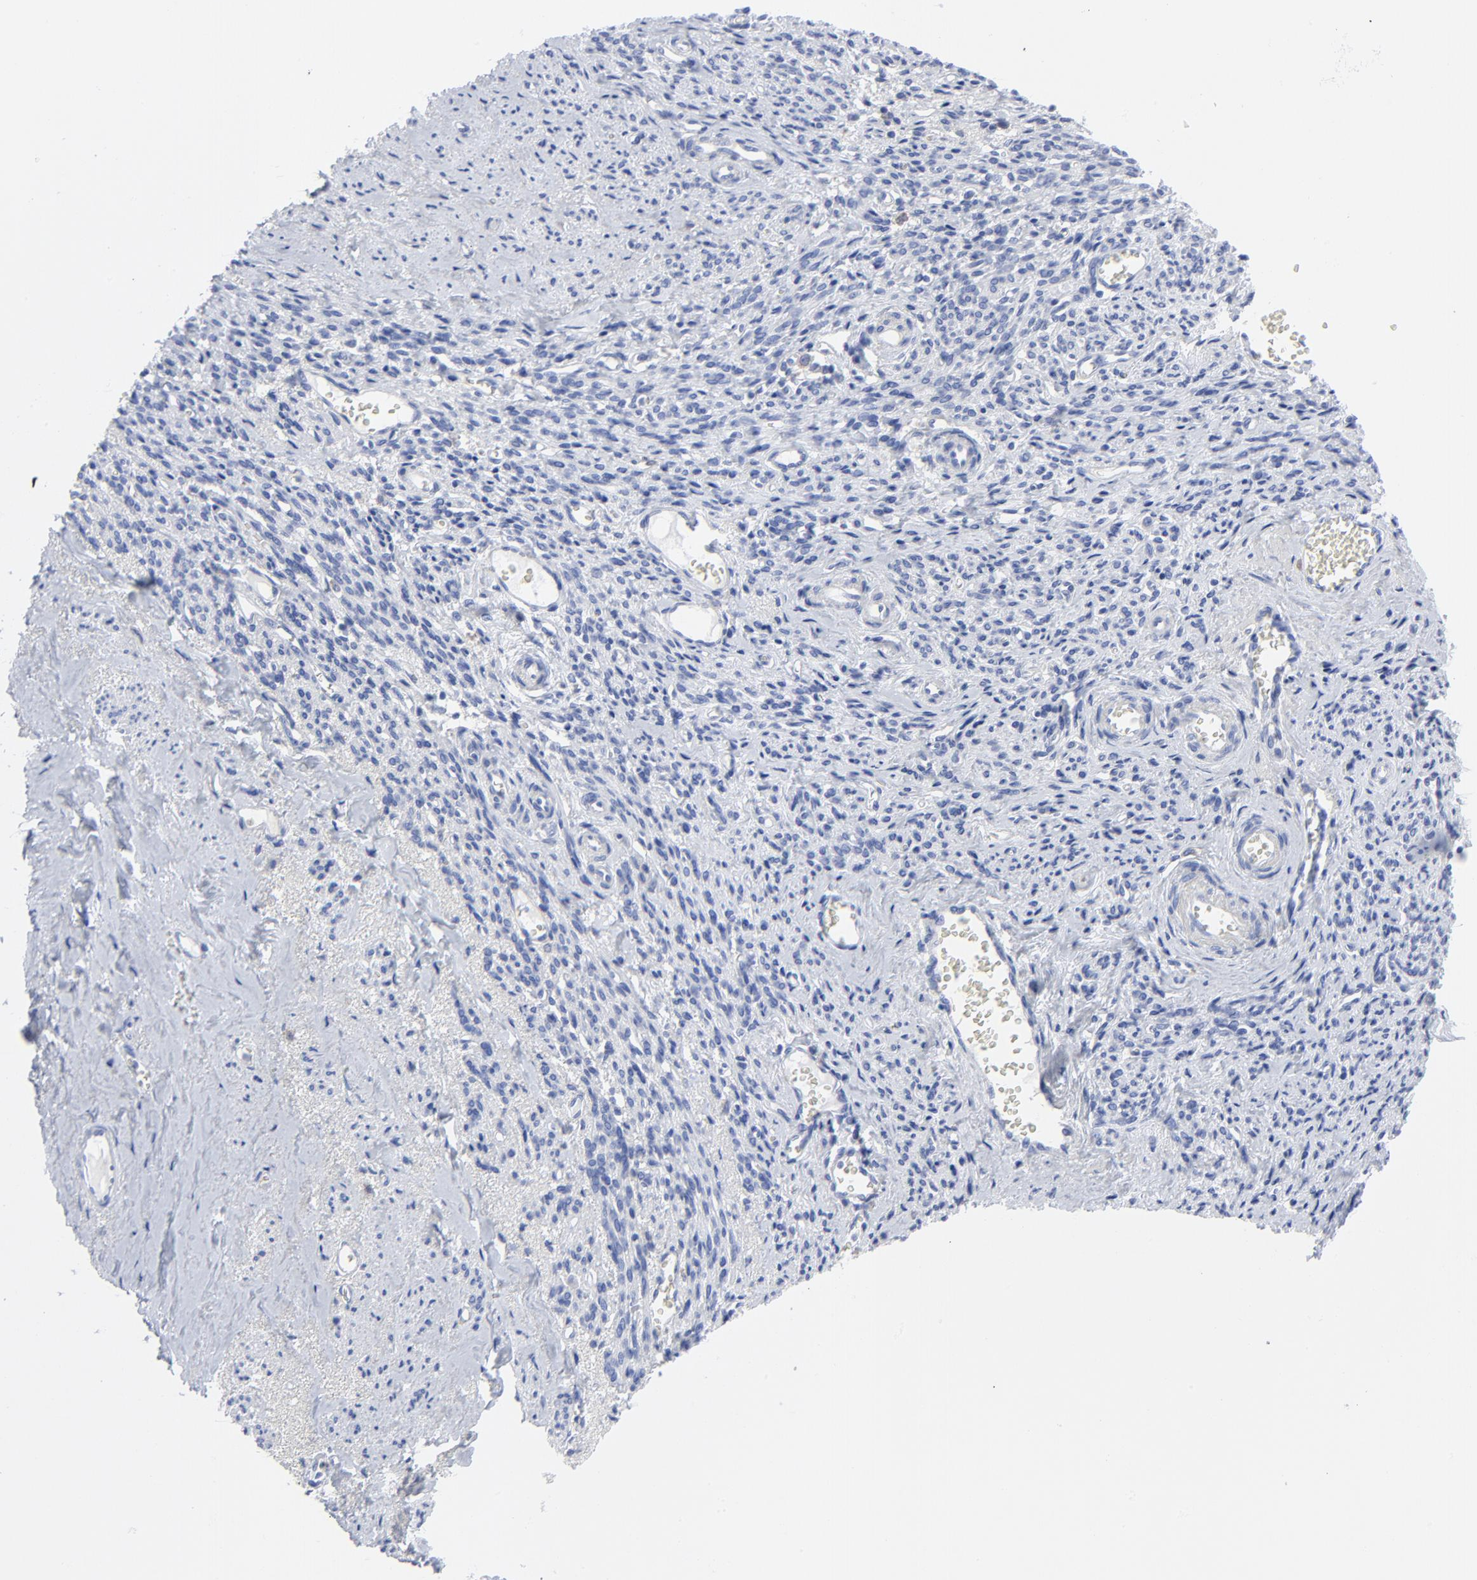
{"staining": {"intensity": "negative", "quantity": "none", "location": "none"}, "tissue": "endometrial cancer", "cell_type": "Tumor cells", "image_type": "cancer", "snomed": [{"axis": "morphology", "description": "Adenocarcinoma, NOS"}, {"axis": "topography", "description": "Endometrium"}], "caption": "Tumor cells are negative for brown protein staining in endometrial cancer.", "gene": "STAT2", "patient": {"sex": "female", "age": 75}}